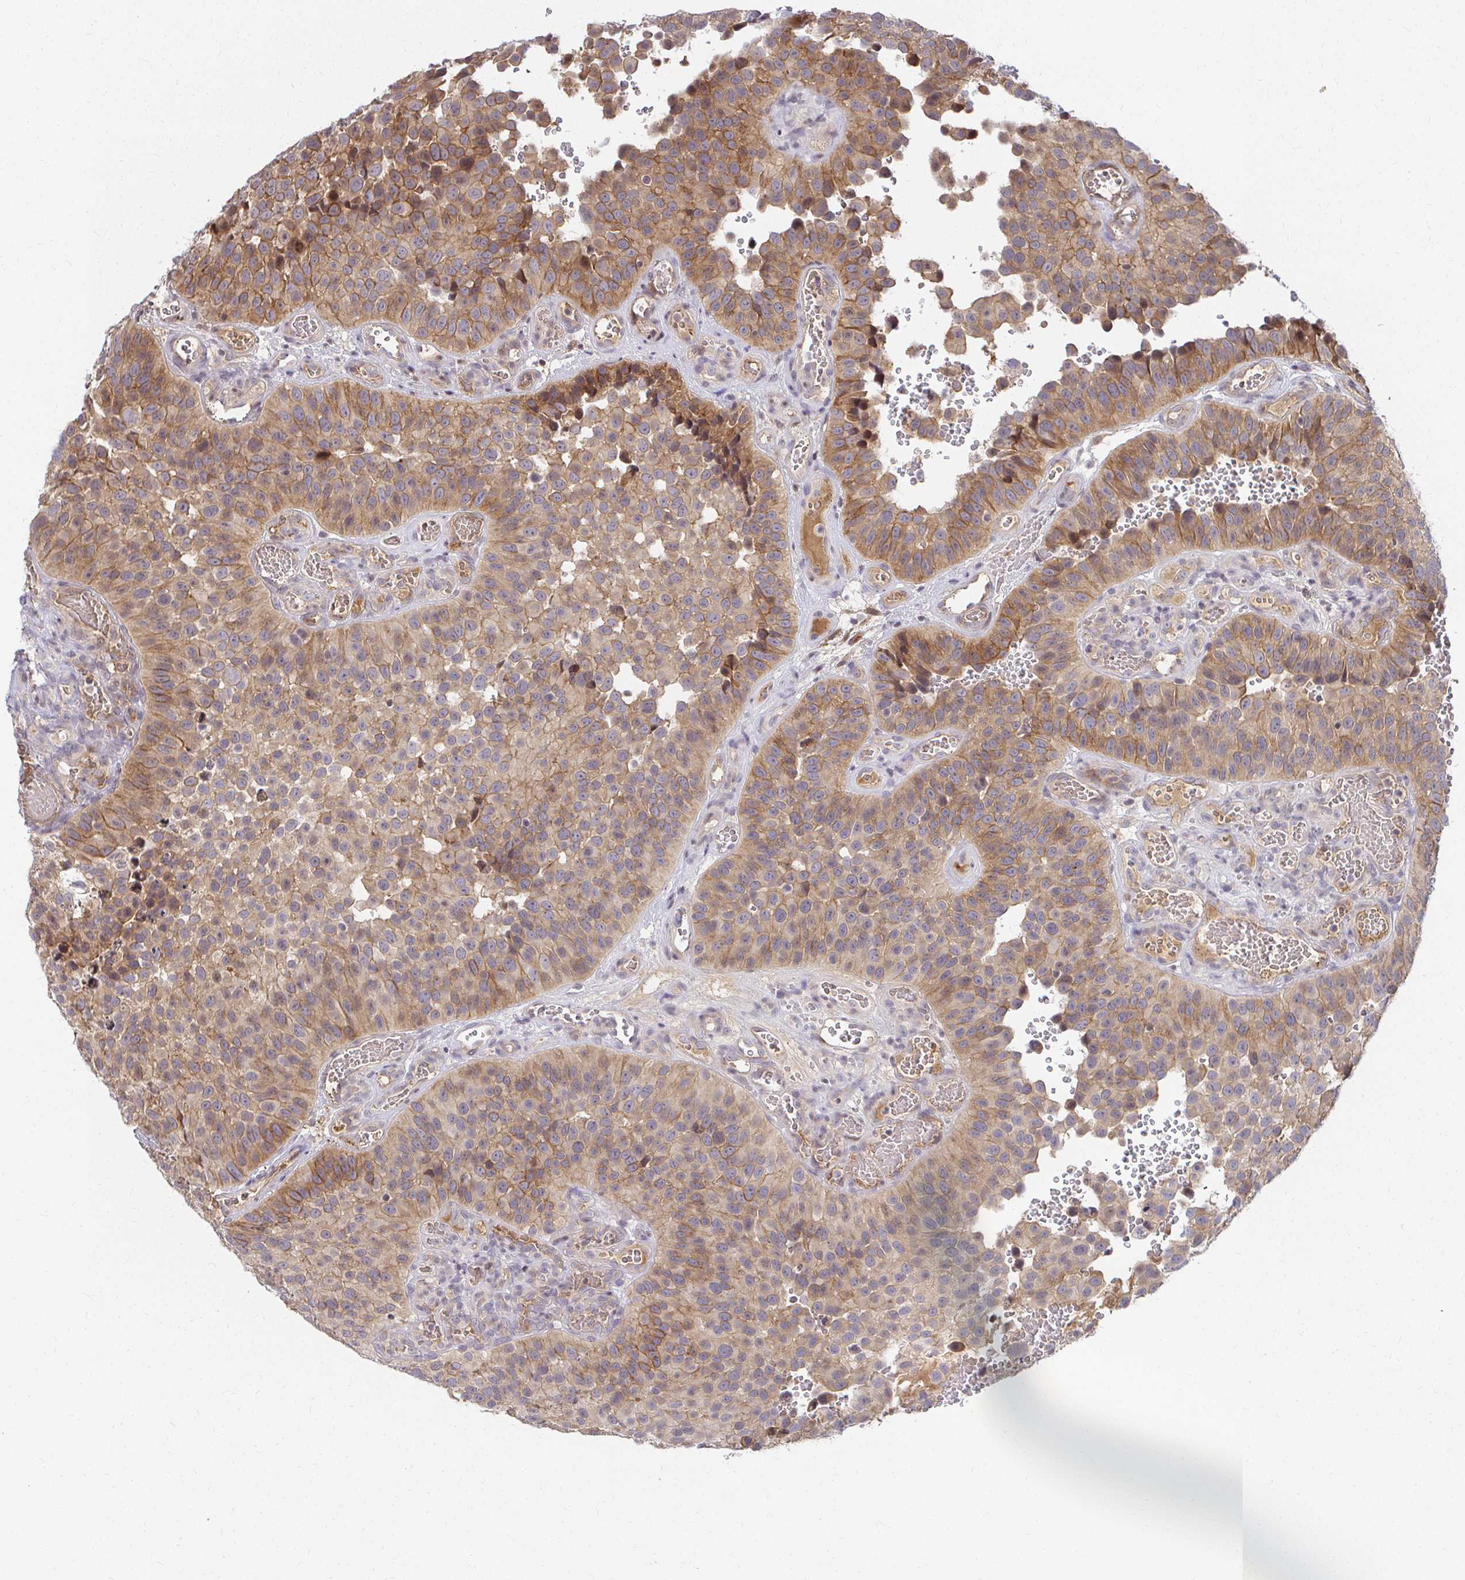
{"staining": {"intensity": "moderate", "quantity": ">75%", "location": "cytoplasmic/membranous"}, "tissue": "urothelial cancer", "cell_type": "Tumor cells", "image_type": "cancer", "snomed": [{"axis": "morphology", "description": "Urothelial carcinoma, Low grade"}, {"axis": "topography", "description": "Urinary bladder"}], "caption": "Urothelial carcinoma (low-grade) stained for a protein reveals moderate cytoplasmic/membranous positivity in tumor cells.", "gene": "ANK3", "patient": {"sex": "male", "age": 76}}